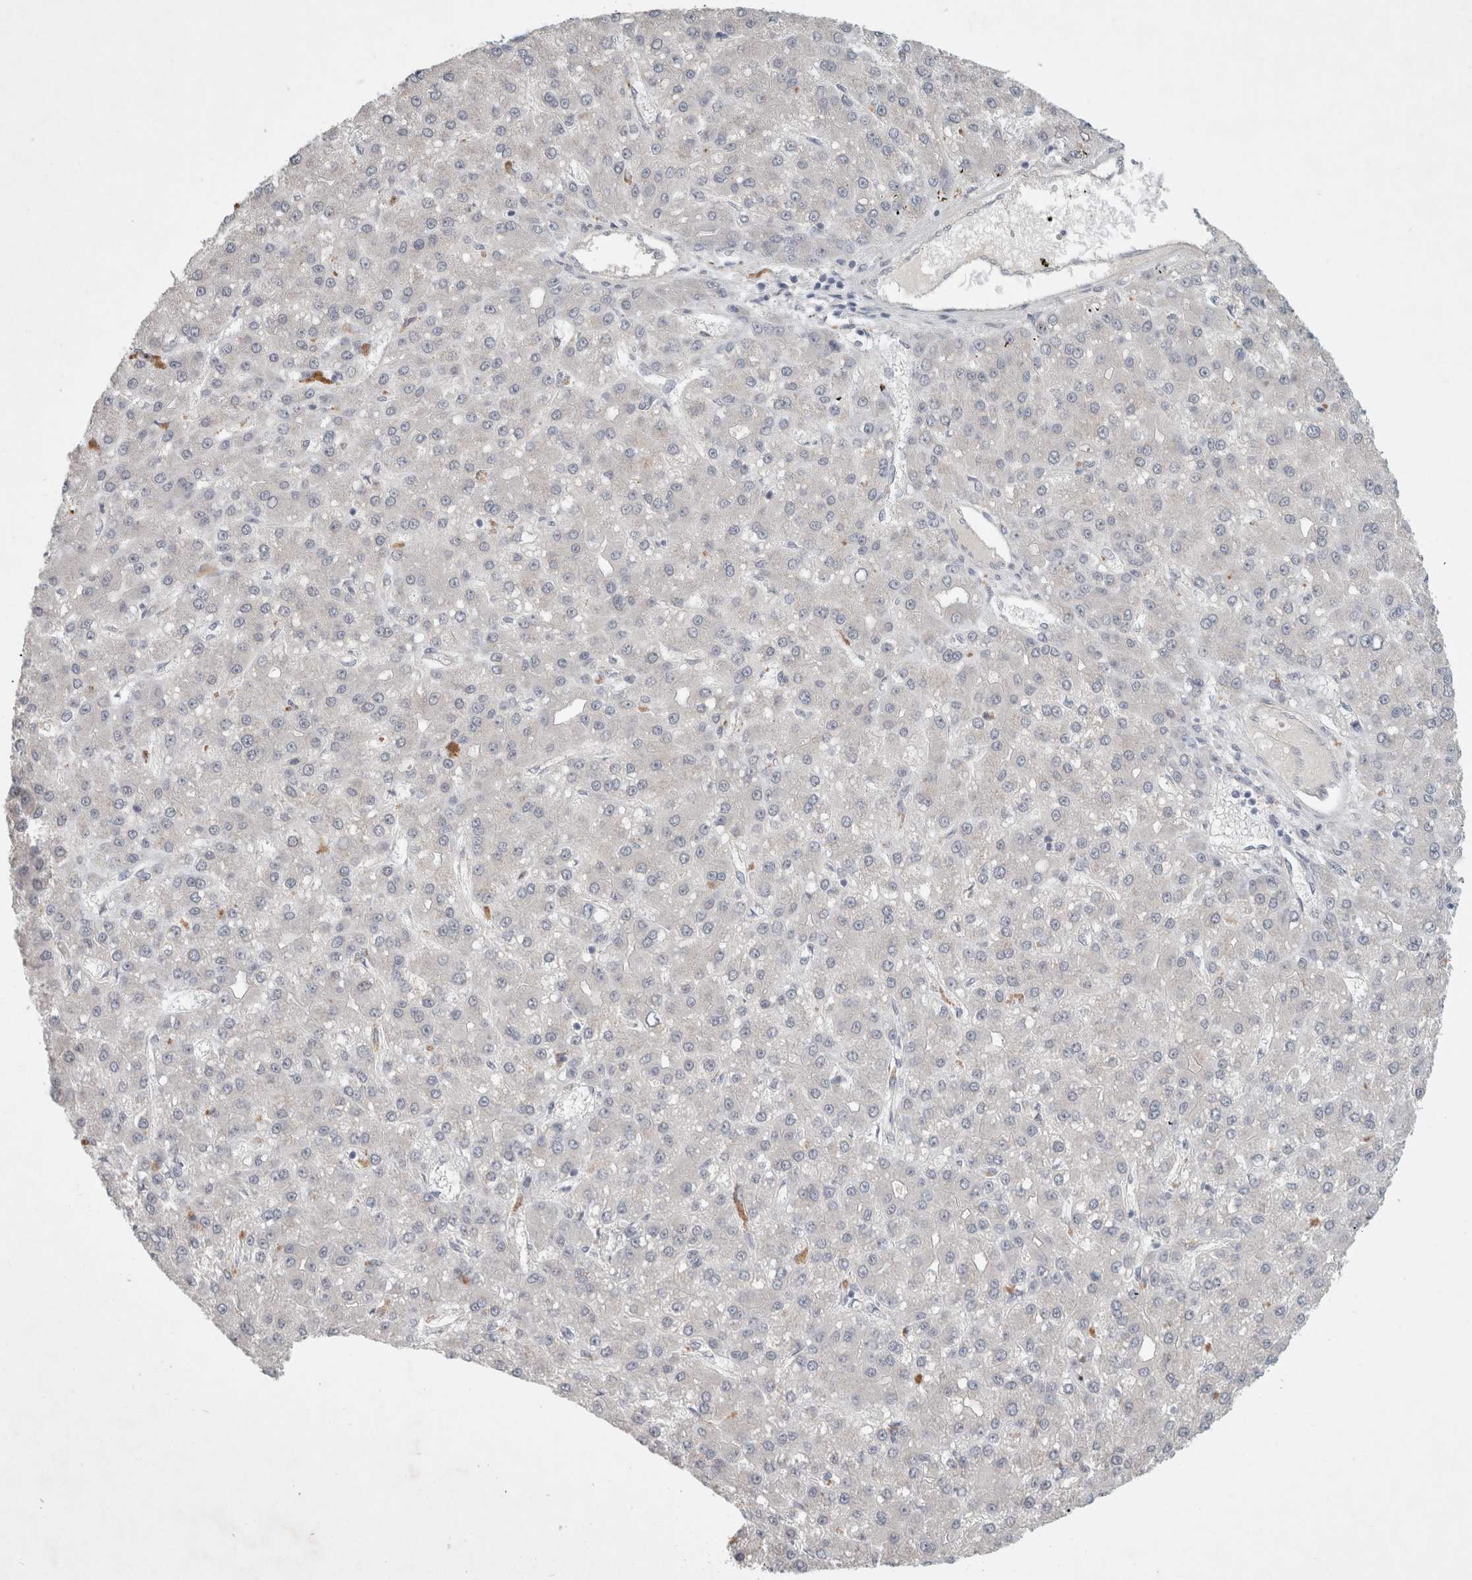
{"staining": {"intensity": "negative", "quantity": "none", "location": "none"}, "tissue": "liver cancer", "cell_type": "Tumor cells", "image_type": "cancer", "snomed": [{"axis": "morphology", "description": "Carcinoma, Hepatocellular, NOS"}, {"axis": "topography", "description": "Liver"}], "caption": "Tumor cells are negative for protein expression in human liver cancer.", "gene": "RASAL2", "patient": {"sex": "male", "age": 67}}